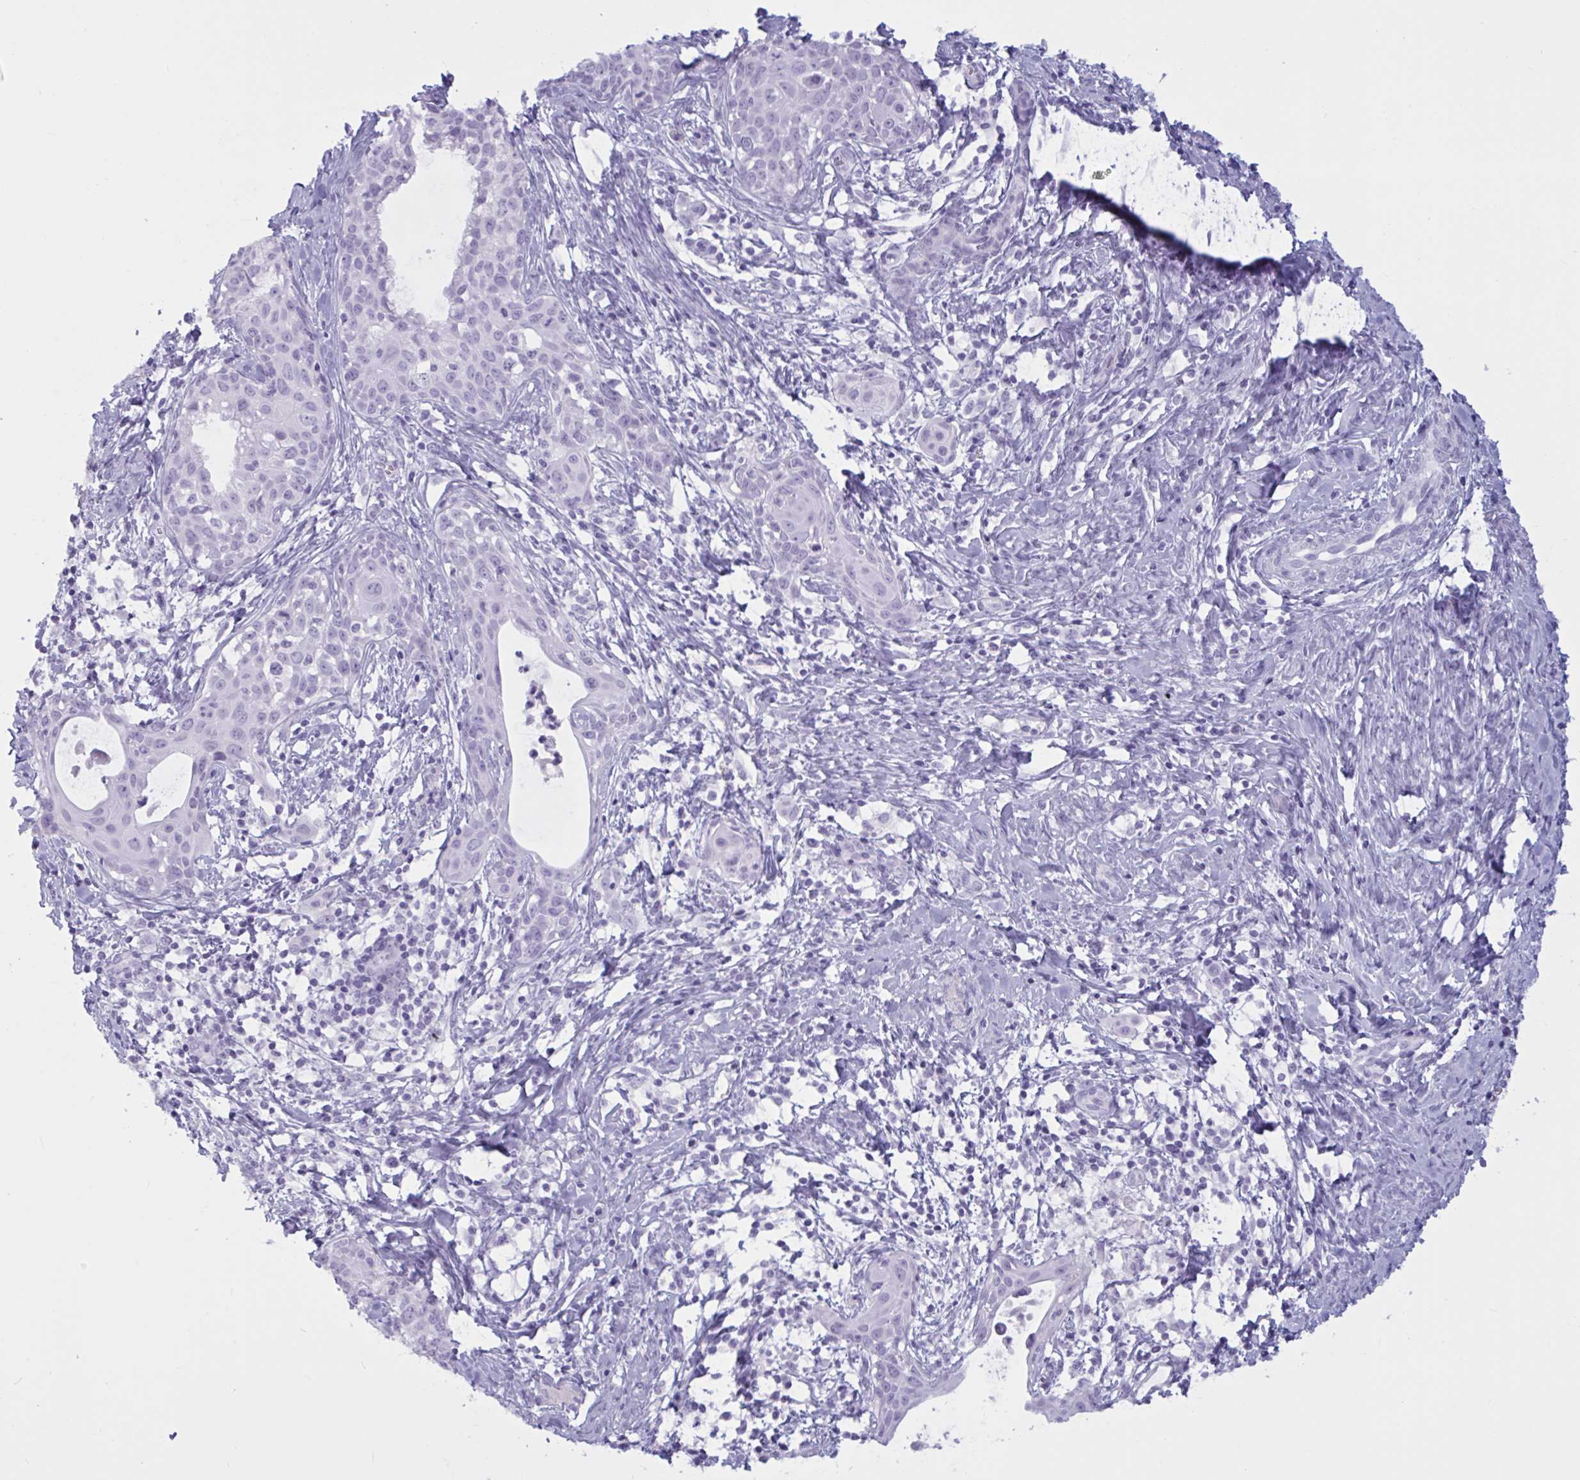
{"staining": {"intensity": "negative", "quantity": "none", "location": "none"}, "tissue": "cervical cancer", "cell_type": "Tumor cells", "image_type": "cancer", "snomed": [{"axis": "morphology", "description": "Squamous cell carcinoma, NOS"}, {"axis": "topography", "description": "Cervix"}], "caption": "This is an IHC image of human cervical cancer (squamous cell carcinoma). There is no positivity in tumor cells.", "gene": "BBS10", "patient": {"sex": "female", "age": 52}}